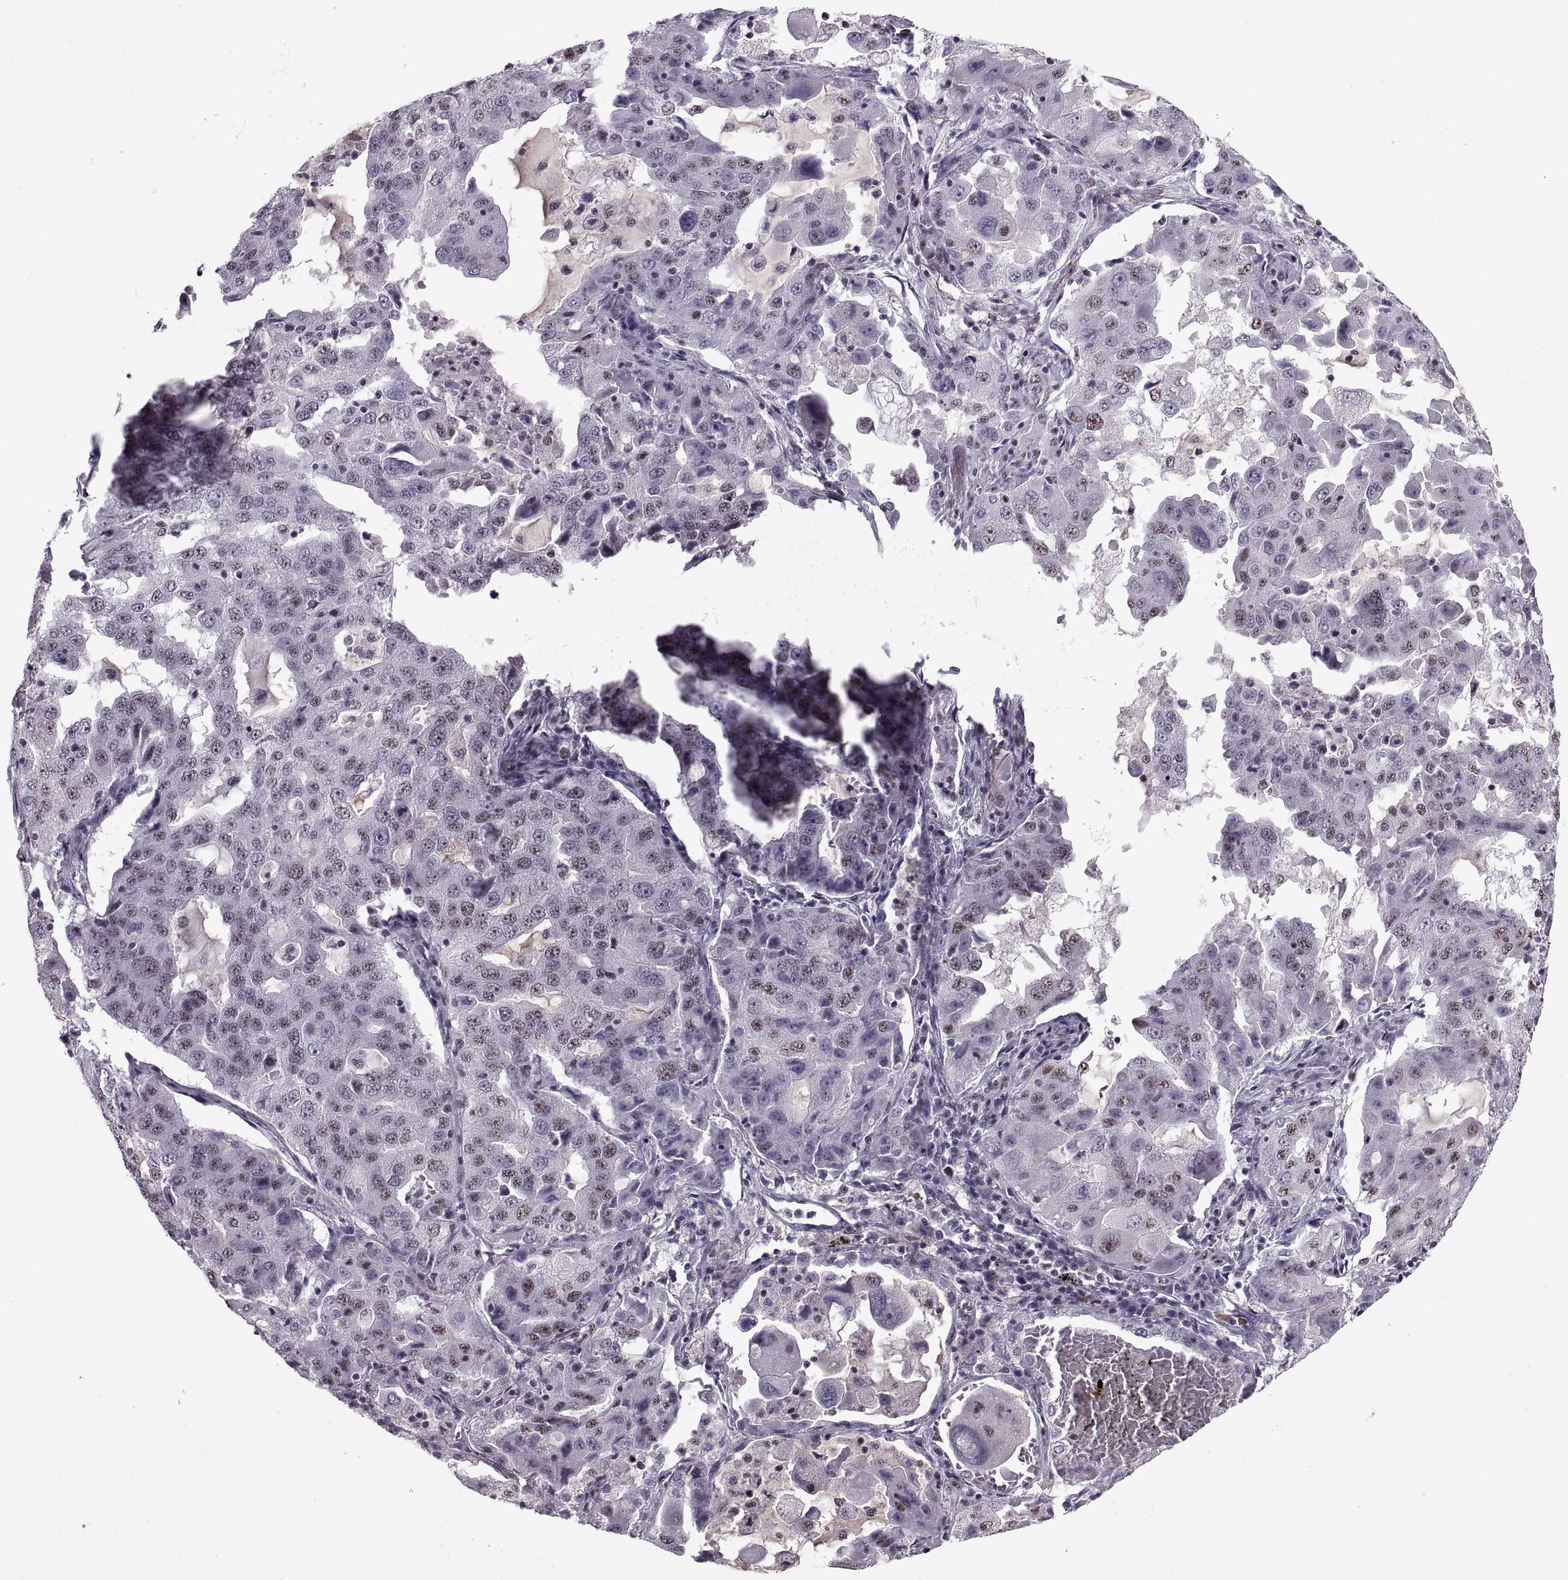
{"staining": {"intensity": "moderate", "quantity": "25%-75%", "location": "nuclear"}, "tissue": "lung cancer", "cell_type": "Tumor cells", "image_type": "cancer", "snomed": [{"axis": "morphology", "description": "Adenocarcinoma, NOS"}, {"axis": "topography", "description": "Lung"}], "caption": "Tumor cells reveal medium levels of moderate nuclear positivity in about 25%-75% of cells in human lung cancer (adenocarcinoma).", "gene": "MAGEA4", "patient": {"sex": "female", "age": 61}}